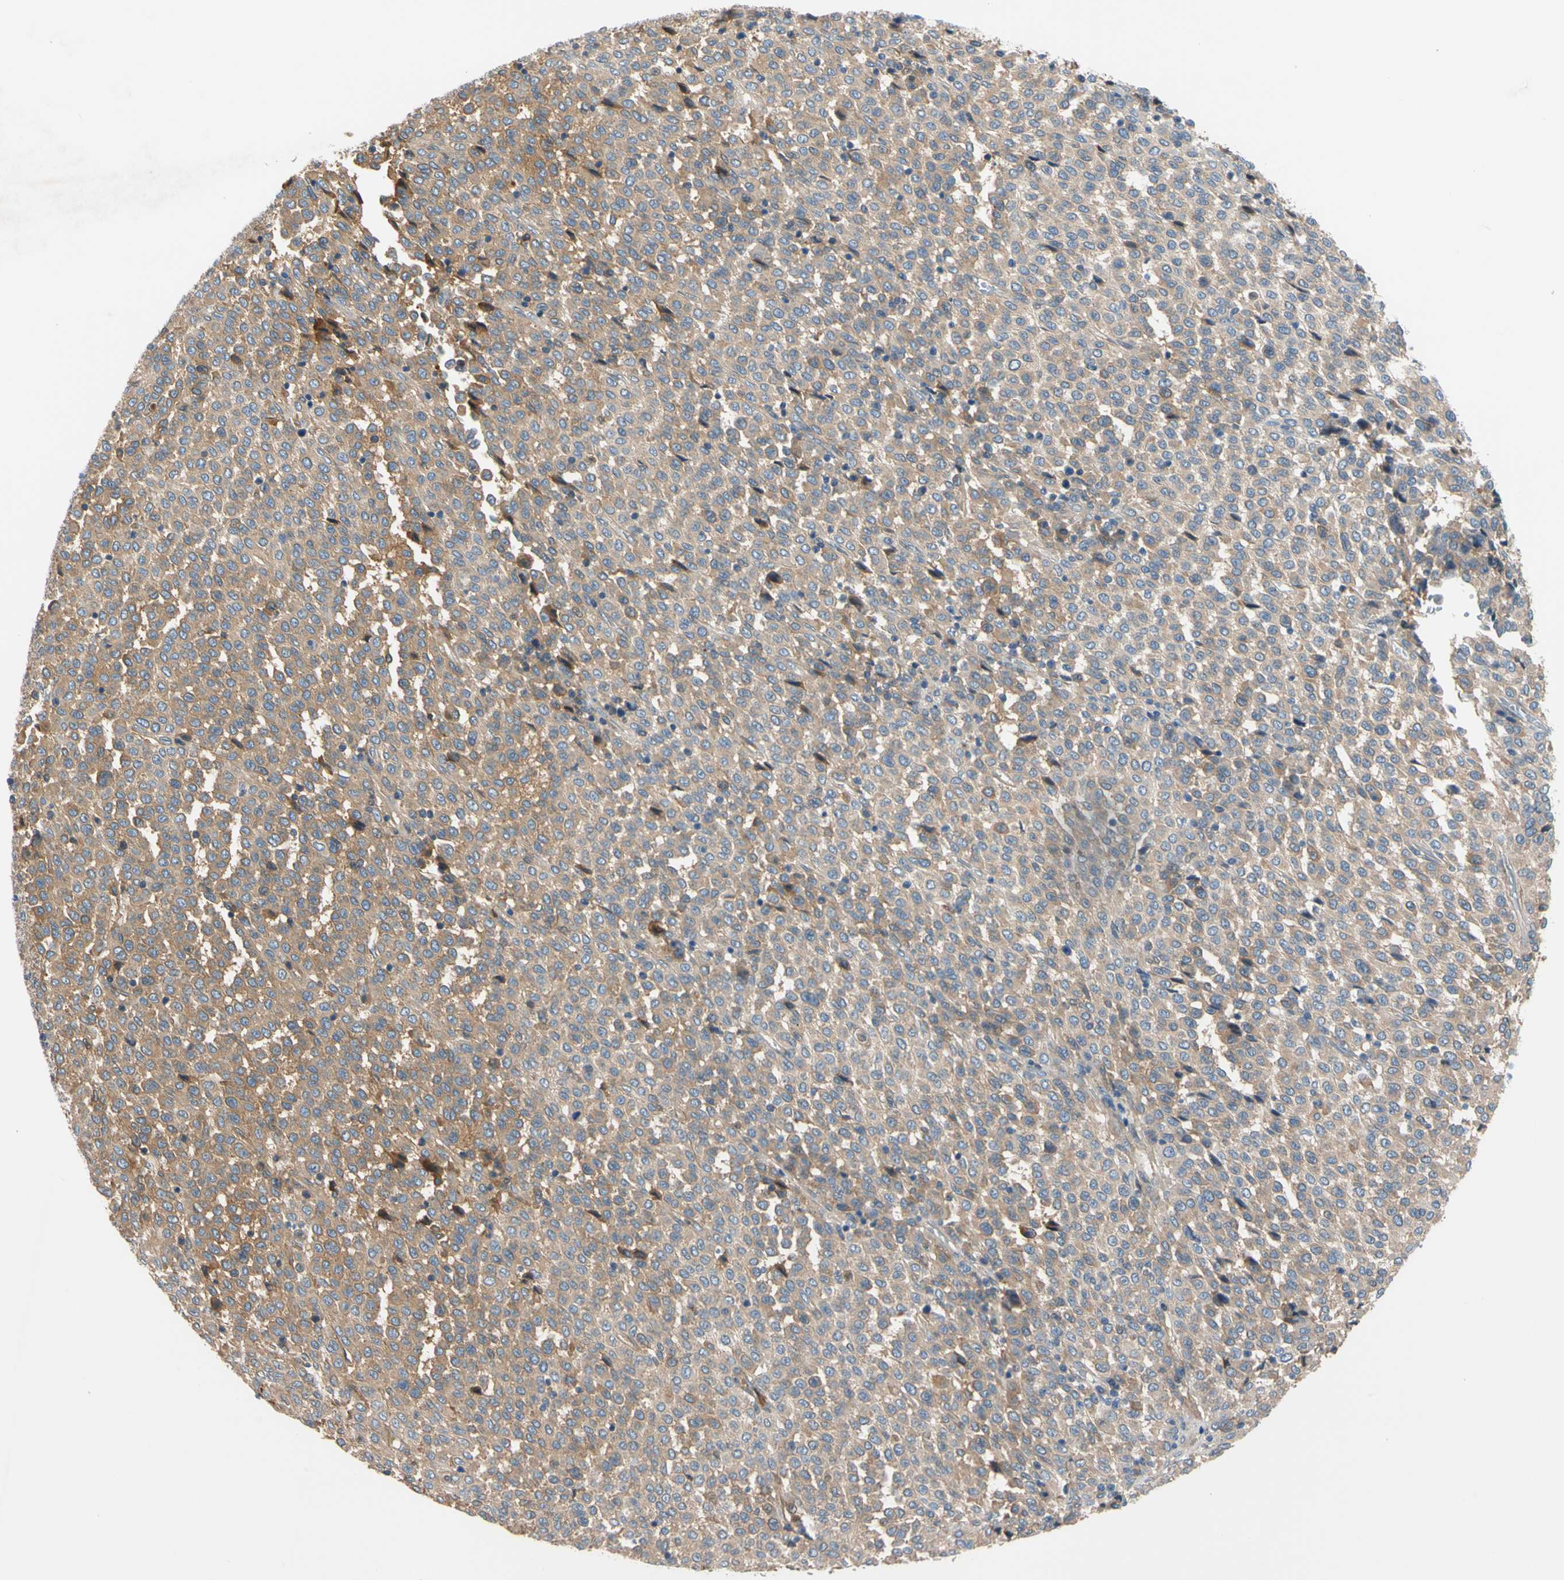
{"staining": {"intensity": "weak", "quantity": "25%-75%", "location": "cytoplasmic/membranous"}, "tissue": "melanoma", "cell_type": "Tumor cells", "image_type": "cancer", "snomed": [{"axis": "morphology", "description": "Malignant melanoma, Metastatic site"}, {"axis": "topography", "description": "Pancreas"}], "caption": "Melanoma tissue displays weak cytoplasmic/membranous expression in approximately 25%-75% of tumor cells (DAB IHC, brown staining for protein, blue staining for nuclei).", "gene": "ENTREP3", "patient": {"sex": "female", "age": 30}}